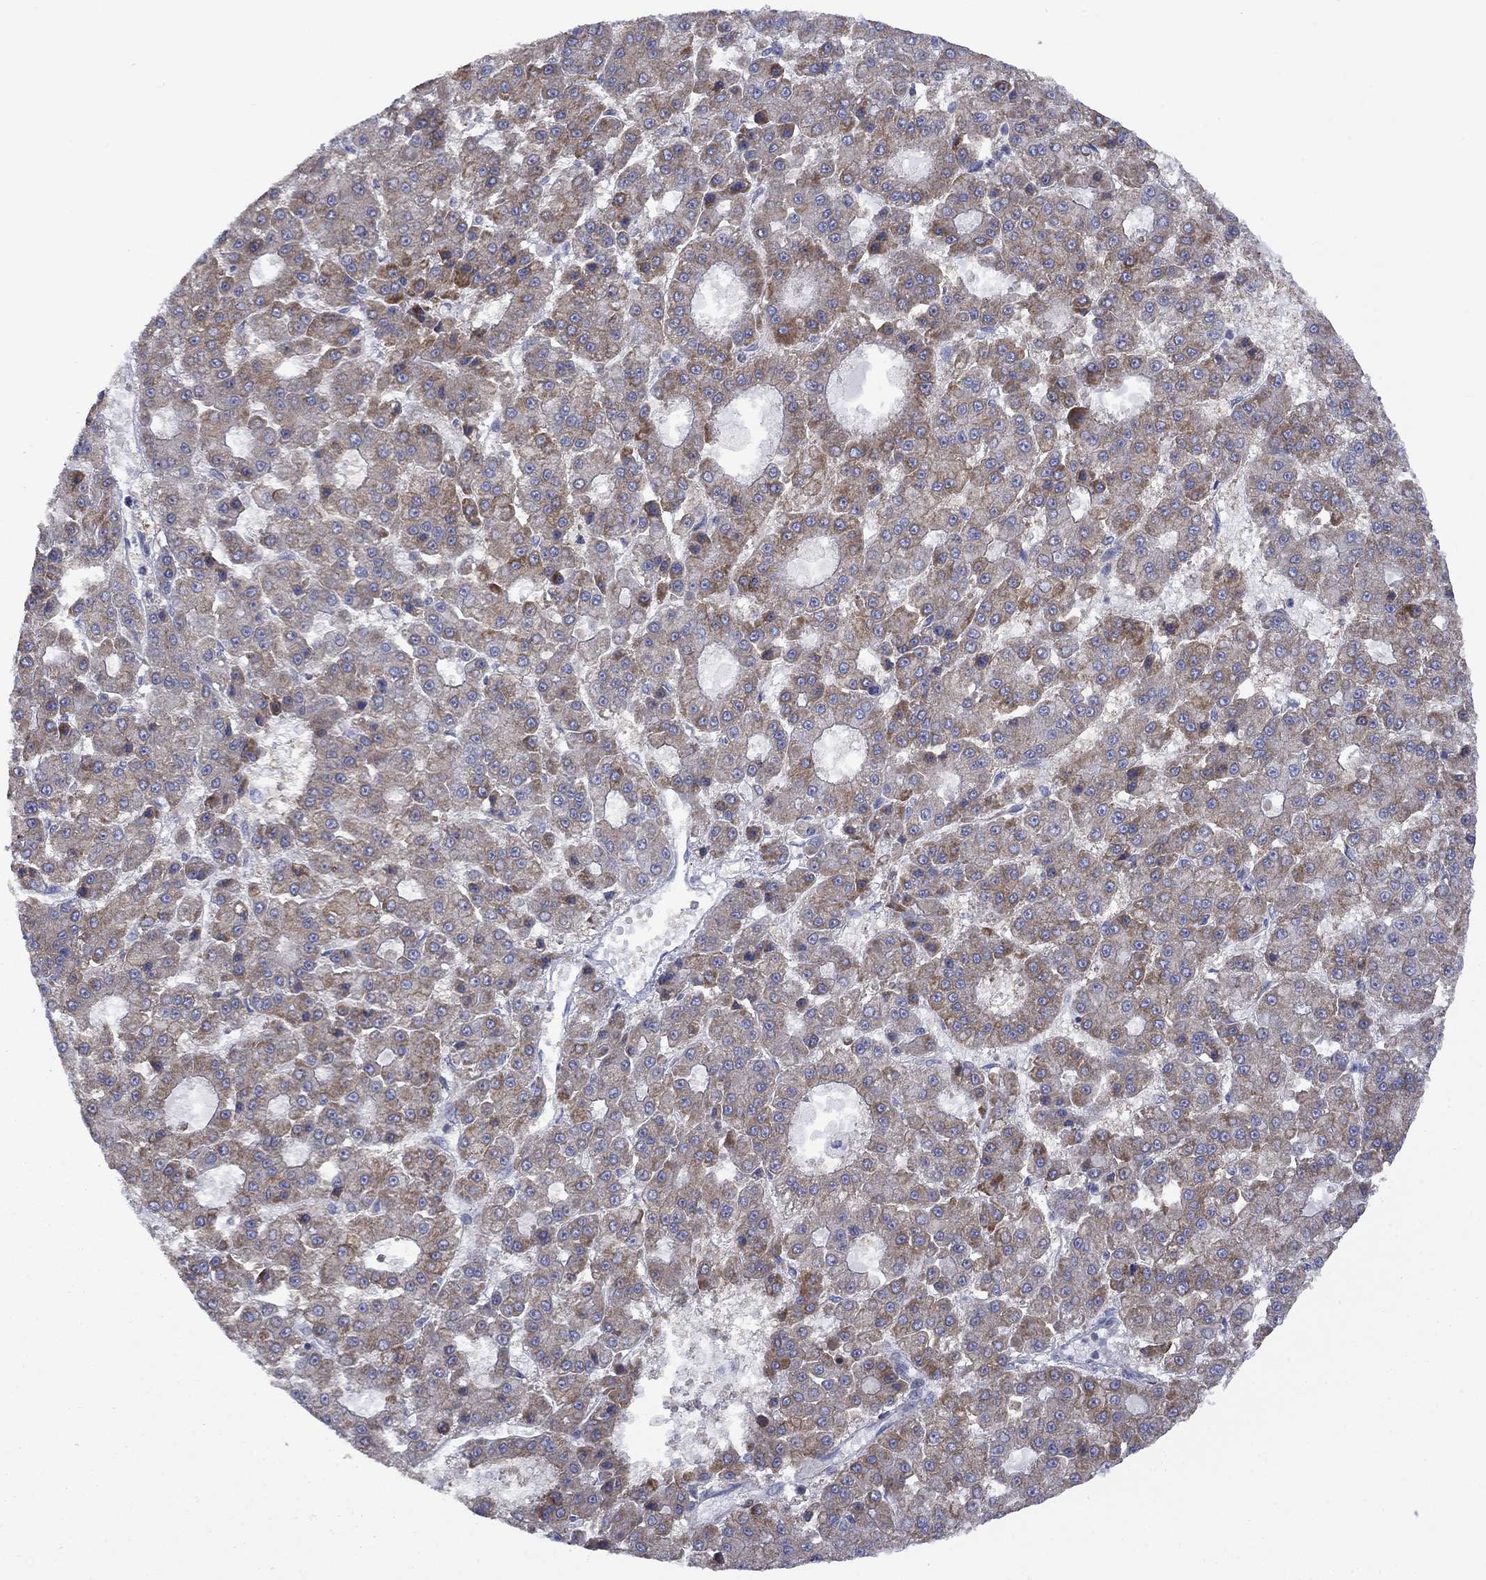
{"staining": {"intensity": "moderate", "quantity": "<25%", "location": "cytoplasmic/membranous"}, "tissue": "liver cancer", "cell_type": "Tumor cells", "image_type": "cancer", "snomed": [{"axis": "morphology", "description": "Carcinoma, Hepatocellular, NOS"}, {"axis": "topography", "description": "Liver"}], "caption": "Liver cancer (hepatocellular carcinoma) stained for a protein reveals moderate cytoplasmic/membranous positivity in tumor cells.", "gene": "CISD1", "patient": {"sex": "male", "age": 70}}